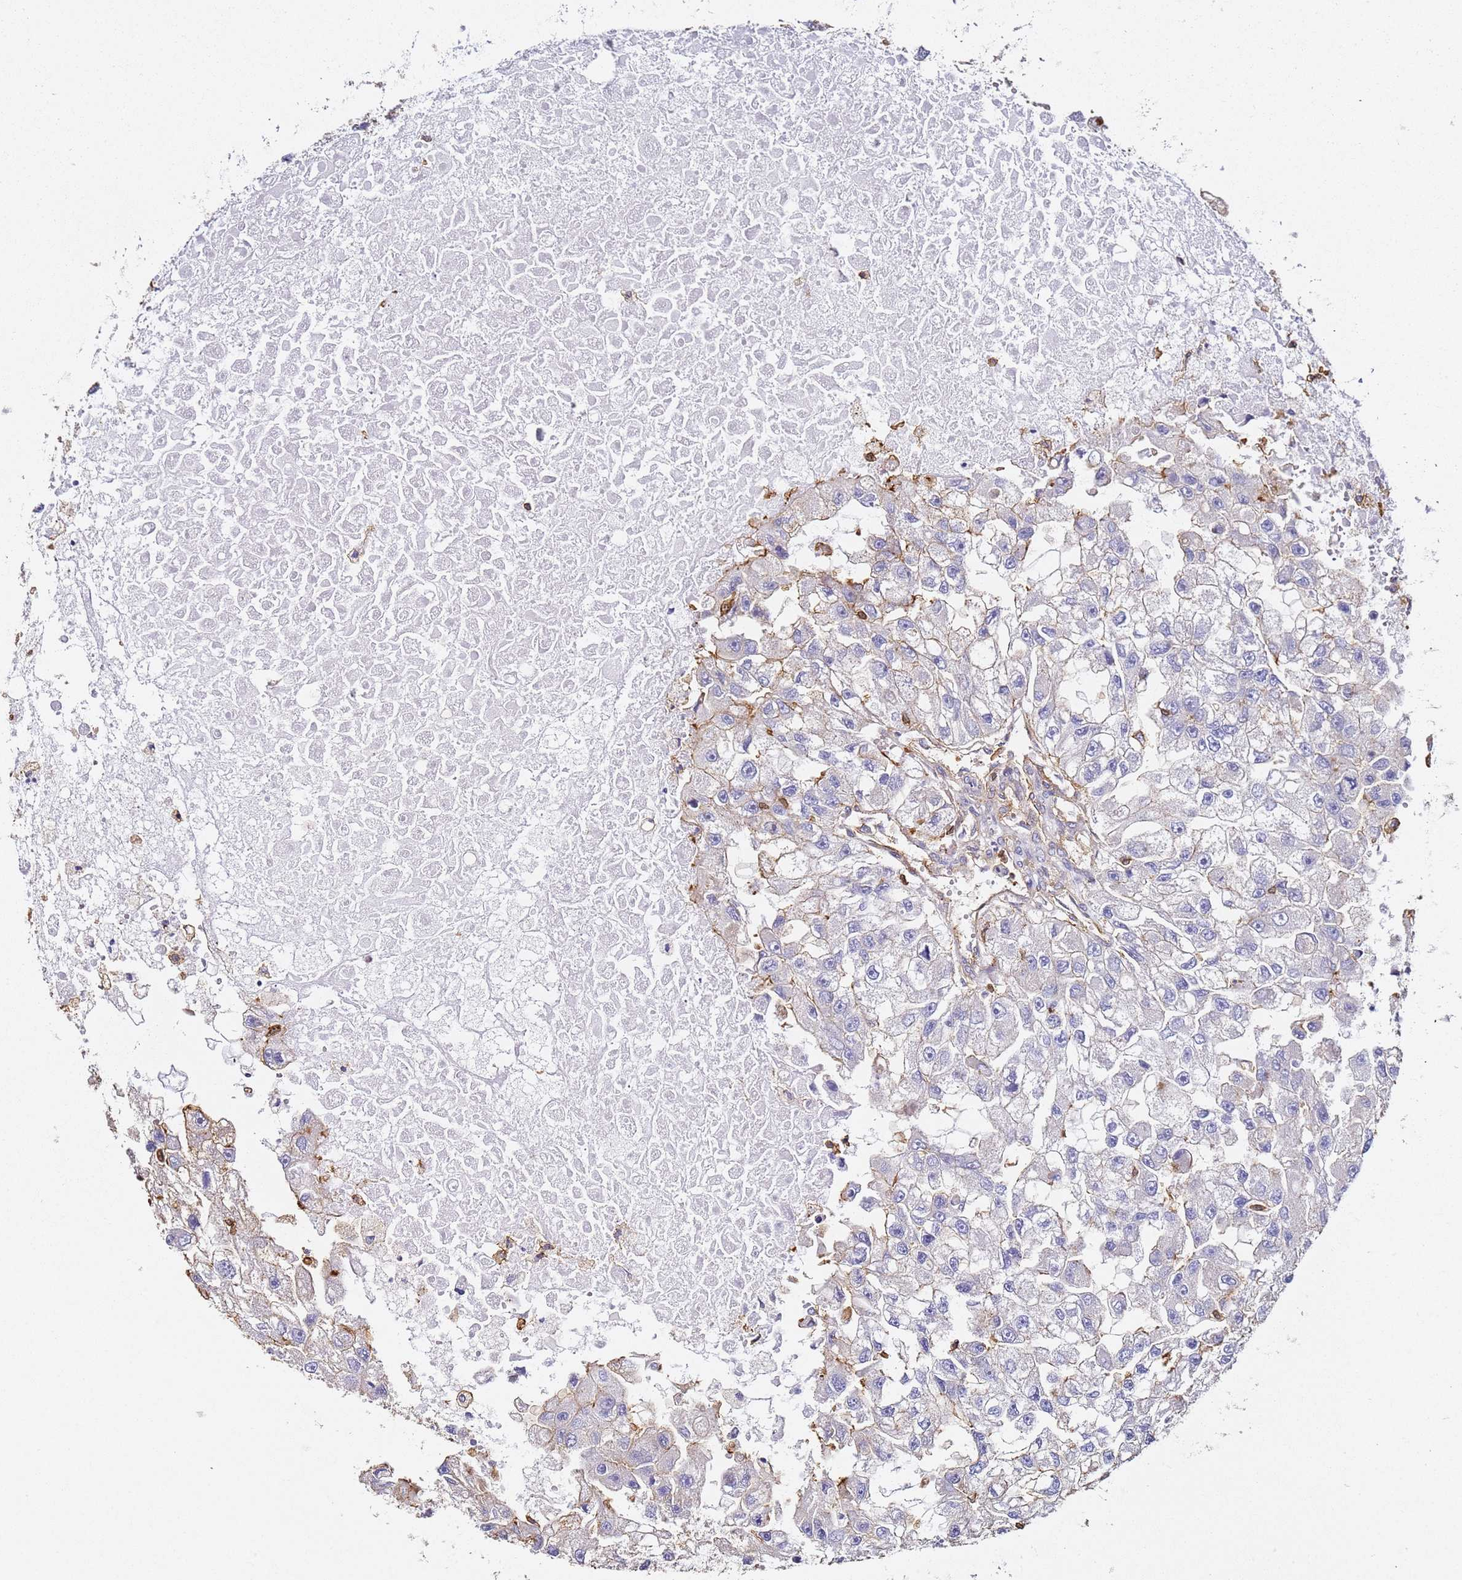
{"staining": {"intensity": "negative", "quantity": "none", "location": "none"}, "tissue": "renal cancer", "cell_type": "Tumor cells", "image_type": "cancer", "snomed": [{"axis": "morphology", "description": "Adenocarcinoma, NOS"}, {"axis": "topography", "description": "Kidney"}], "caption": "DAB immunohistochemical staining of renal adenocarcinoma shows no significant staining in tumor cells. Nuclei are stained in blue.", "gene": "ZNF671", "patient": {"sex": "male", "age": 63}}